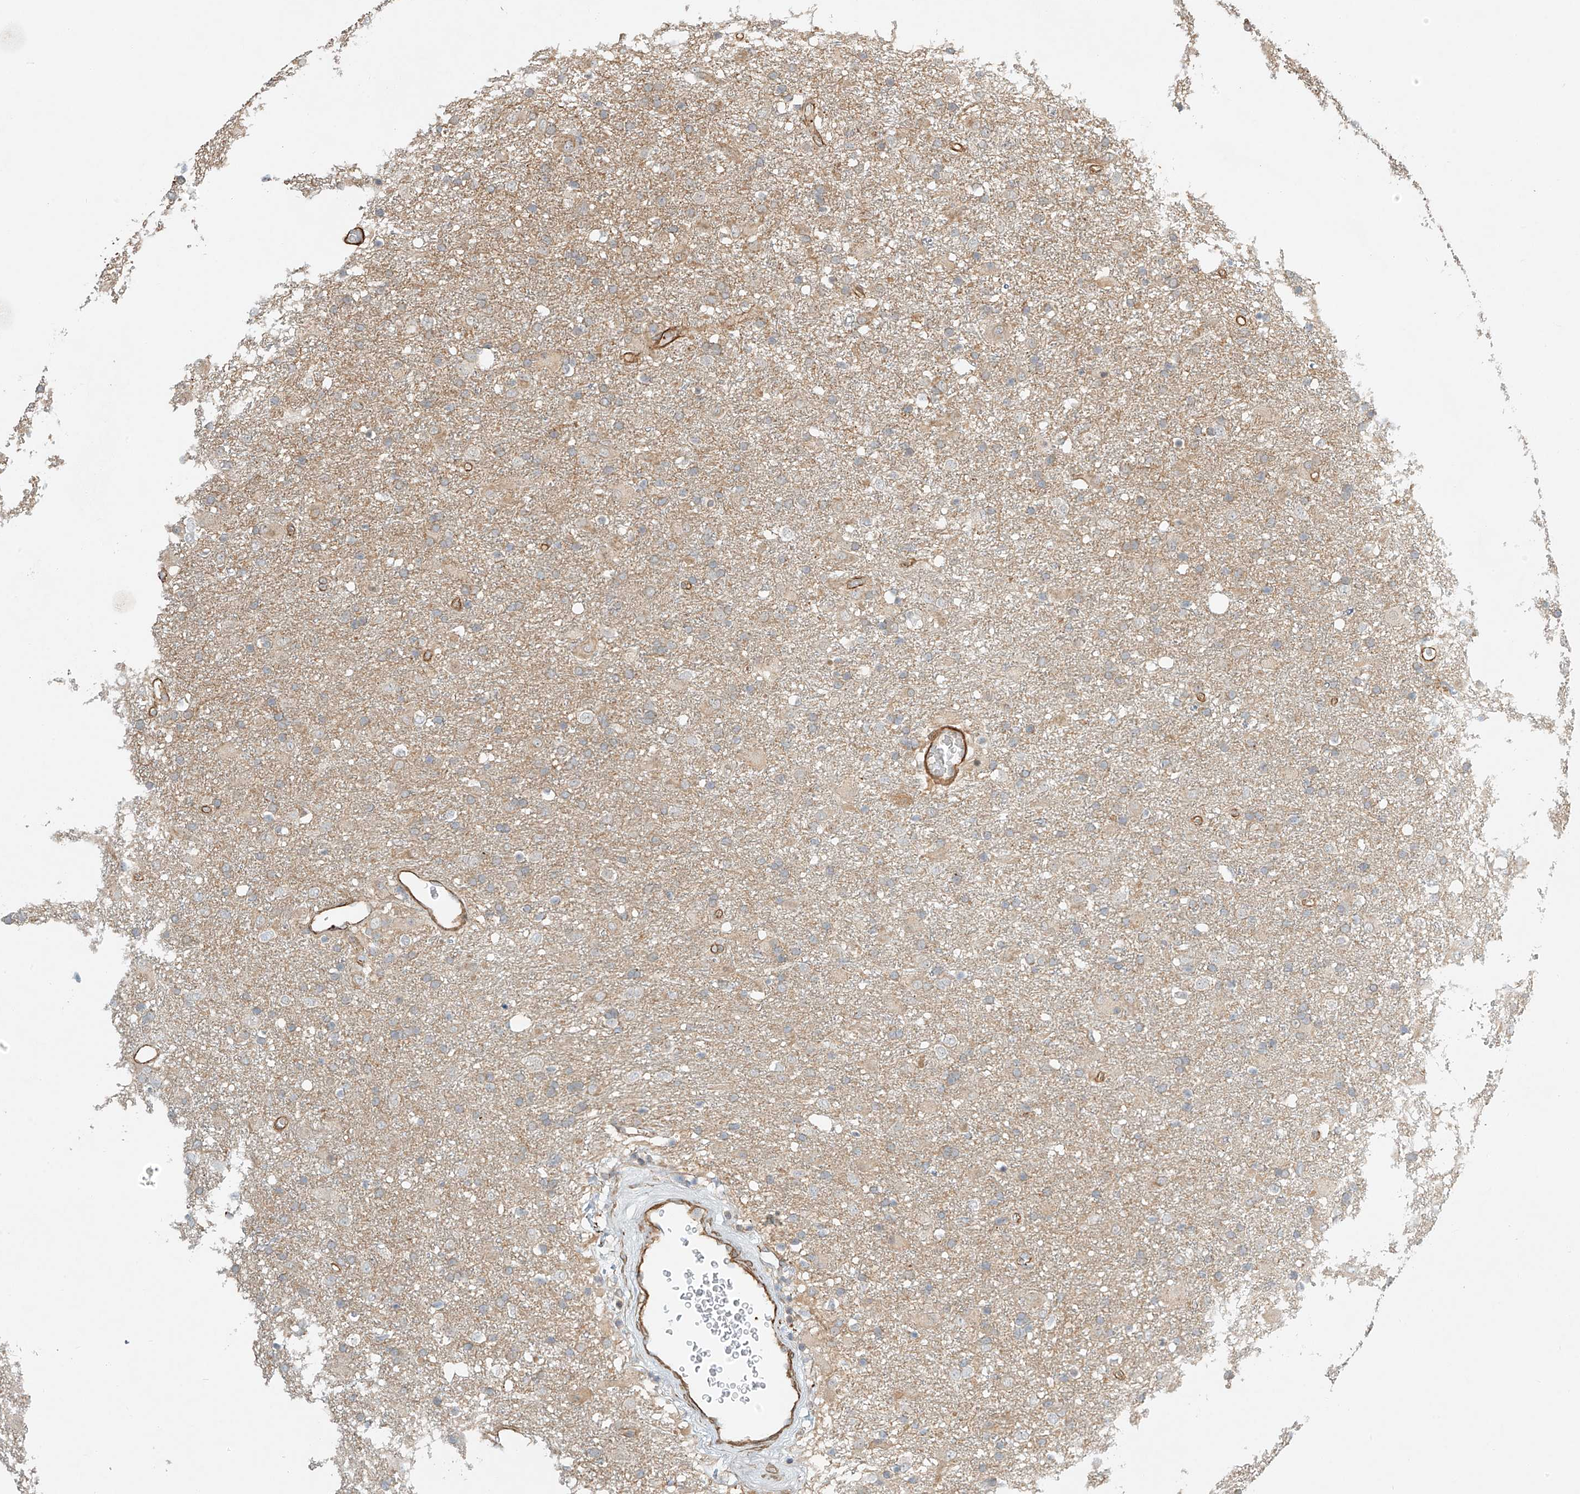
{"staining": {"intensity": "weak", "quantity": "25%-75%", "location": "cytoplasmic/membranous"}, "tissue": "glioma", "cell_type": "Tumor cells", "image_type": "cancer", "snomed": [{"axis": "morphology", "description": "Glioma, malignant, Low grade"}, {"axis": "topography", "description": "Brain"}], "caption": "A micrograph of glioma stained for a protein reveals weak cytoplasmic/membranous brown staining in tumor cells. The protein of interest is shown in brown color, while the nuclei are stained blue.", "gene": "CSMD3", "patient": {"sex": "male", "age": 65}}